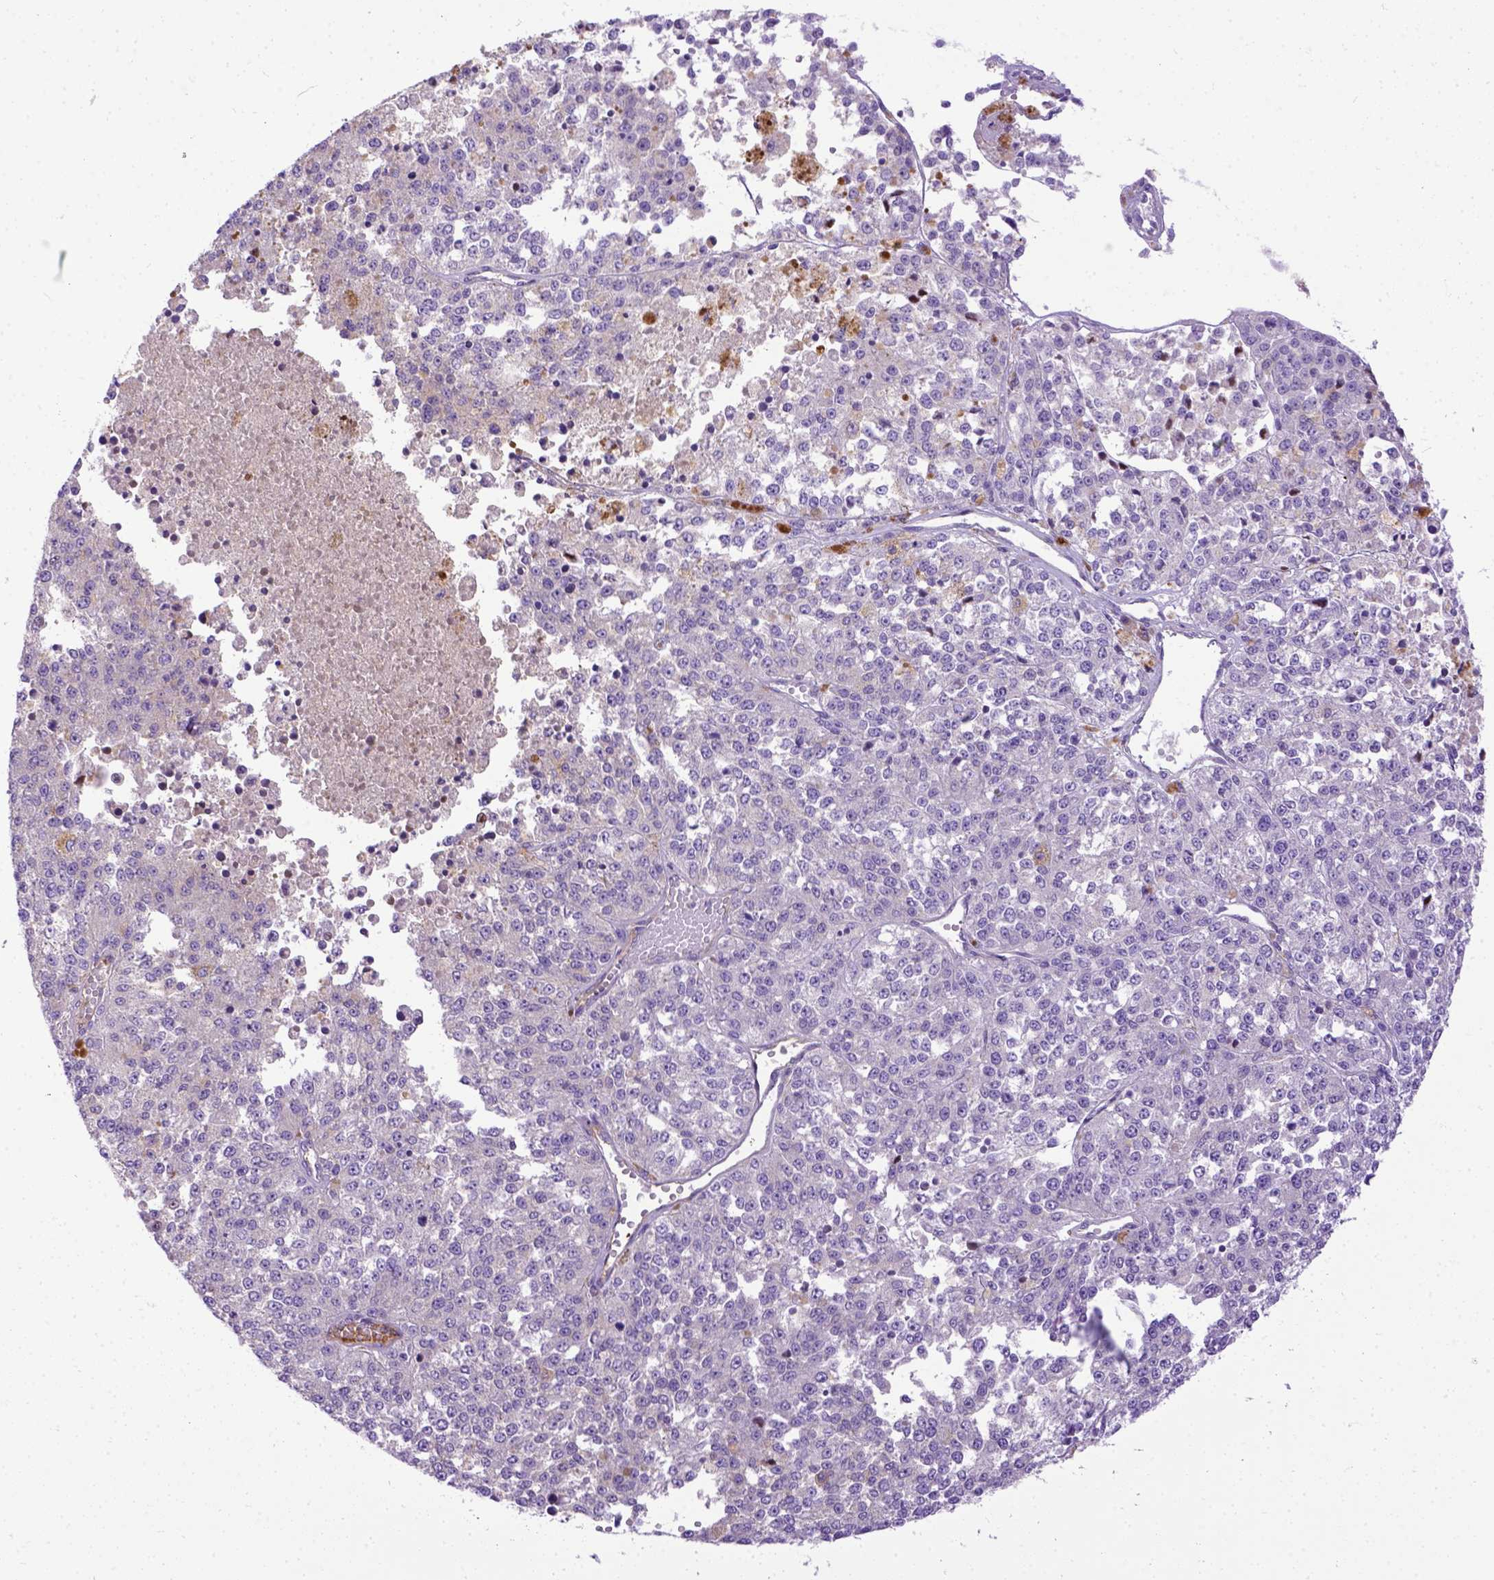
{"staining": {"intensity": "negative", "quantity": "none", "location": "none"}, "tissue": "melanoma", "cell_type": "Tumor cells", "image_type": "cancer", "snomed": [{"axis": "morphology", "description": "Malignant melanoma, Metastatic site"}, {"axis": "topography", "description": "Lymph node"}], "caption": "An immunohistochemistry (IHC) image of melanoma is shown. There is no staining in tumor cells of melanoma.", "gene": "CFAP300", "patient": {"sex": "female", "age": 64}}